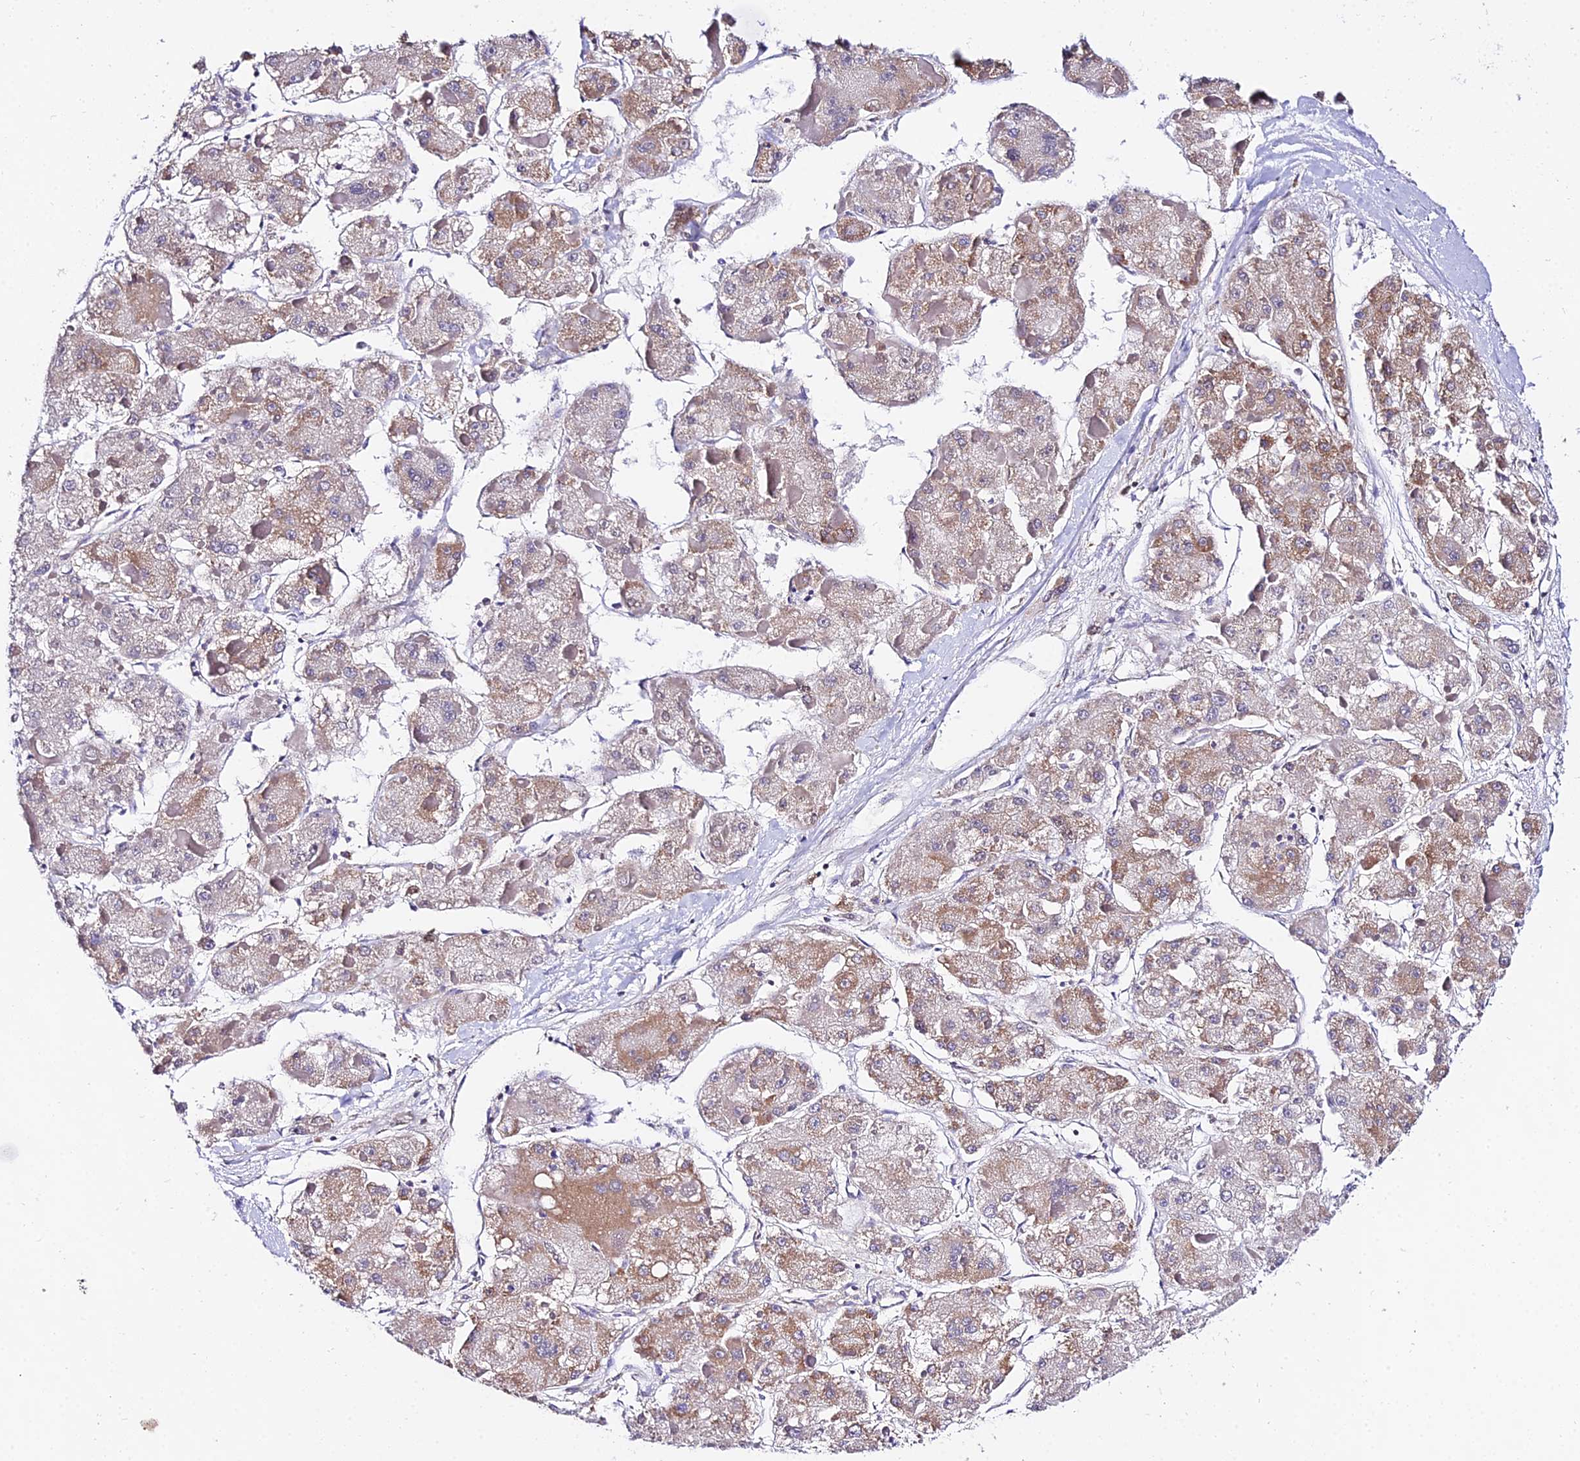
{"staining": {"intensity": "weak", "quantity": ">75%", "location": "cytoplasmic/membranous"}, "tissue": "liver cancer", "cell_type": "Tumor cells", "image_type": "cancer", "snomed": [{"axis": "morphology", "description": "Carcinoma, Hepatocellular, NOS"}, {"axis": "topography", "description": "Liver"}], "caption": "Weak cytoplasmic/membranous positivity for a protein is seen in approximately >75% of tumor cells of hepatocellular carcinoma (liver) using immunohistochemistry (IHC).", "gene": "ATP5PB", "patient": {"sex": "female", "age": 73}}